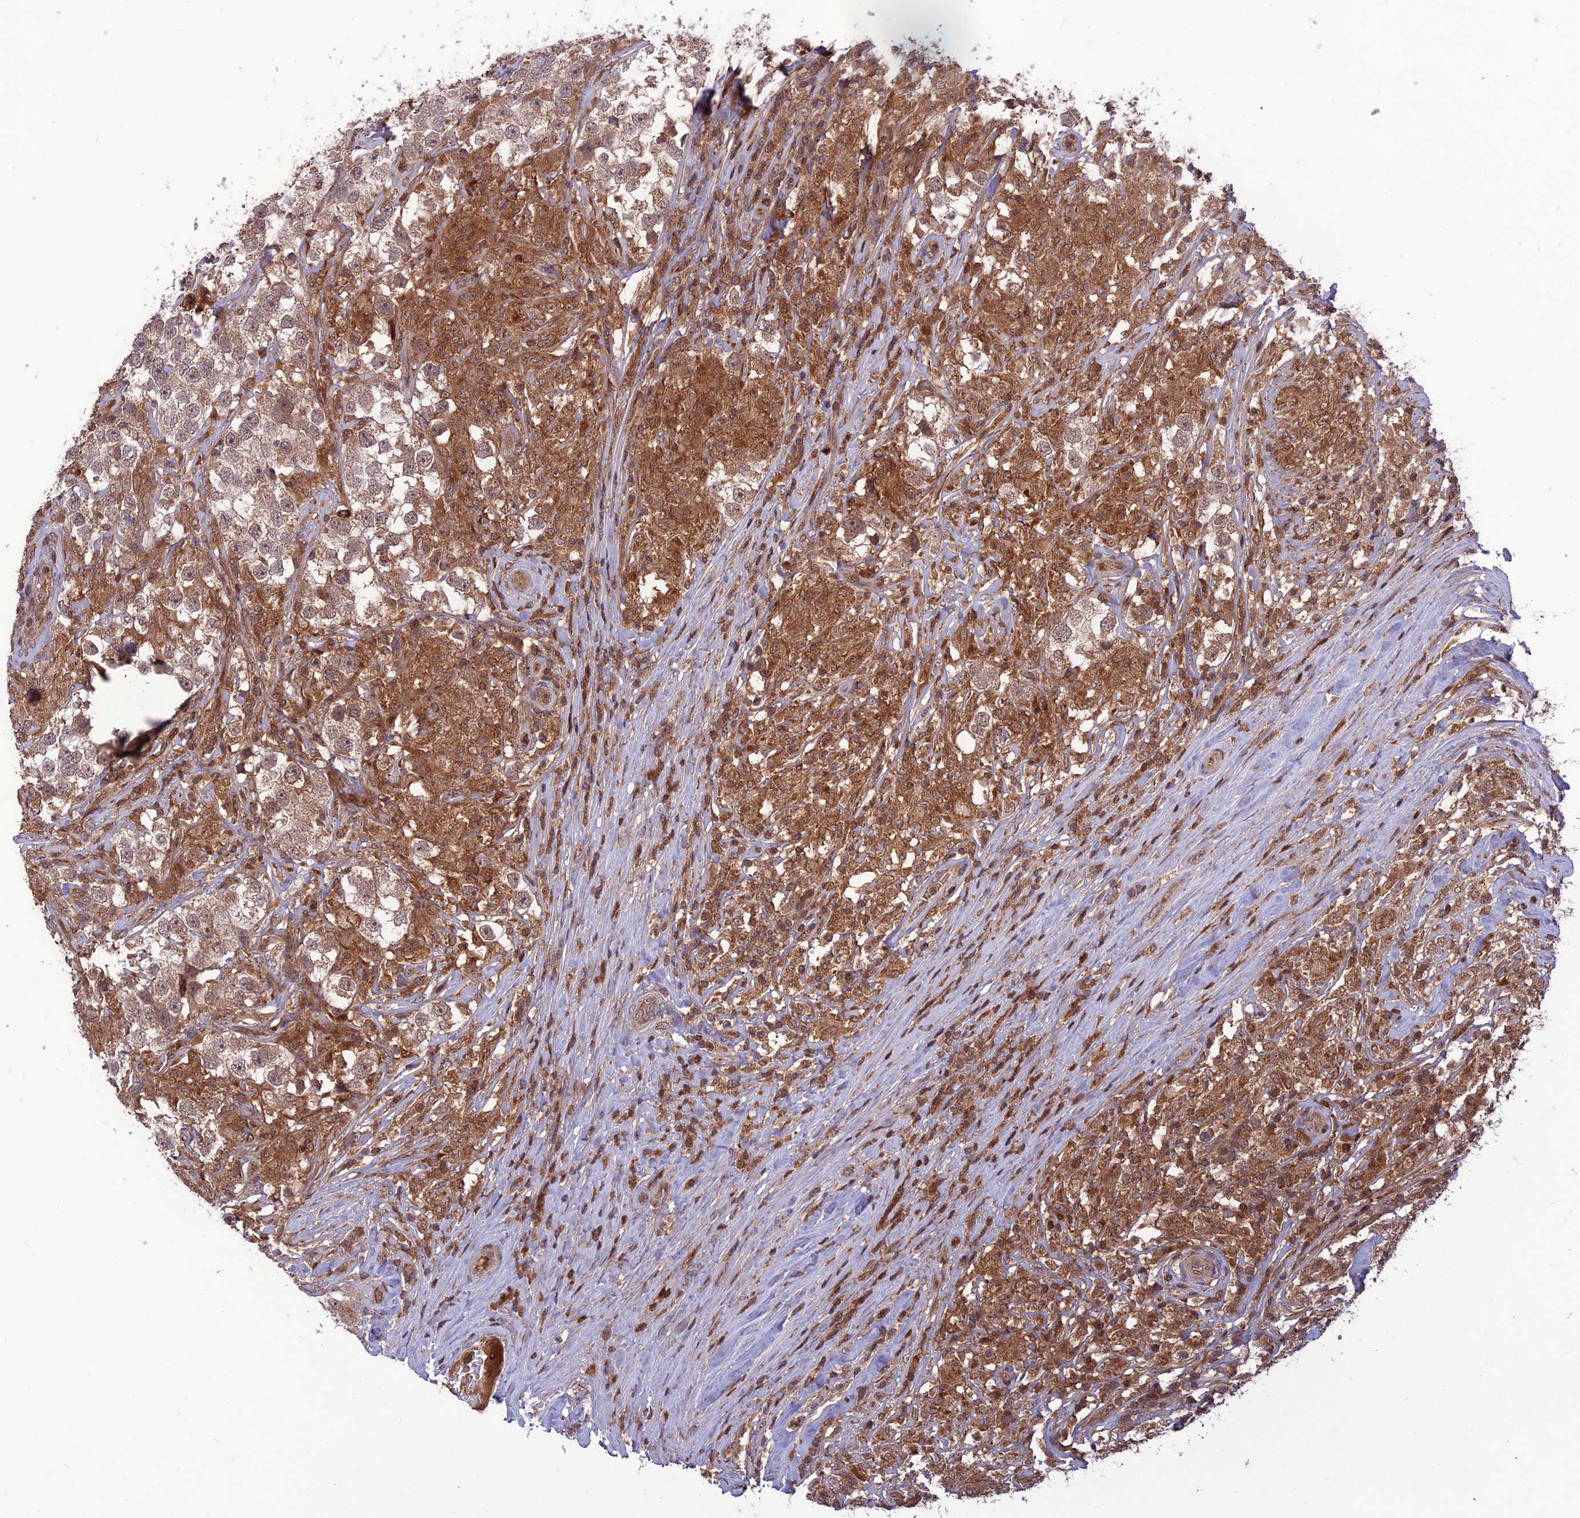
{"staining": {"intensity": "moderate", "quantity": ">75%", "location": "cytoplasmic/membranous,nuclear"}, "tissue": "testis cancer", "cell_type": "Tumor cells", "image_type": "cancer", "snomed": [{"axis": "morphology", "description": "Seminoma, NOS"}, {"axis": "topography", "description": "Testis"}], "caption": "Testis cancer (seminoma) stained with IHC exhibits moderate cytoplasmic/membranous and nuclear staining in about >75% of tumor cells.", "gene": "NDUFC1", "patient": {"sex": "male", "age": 46}}